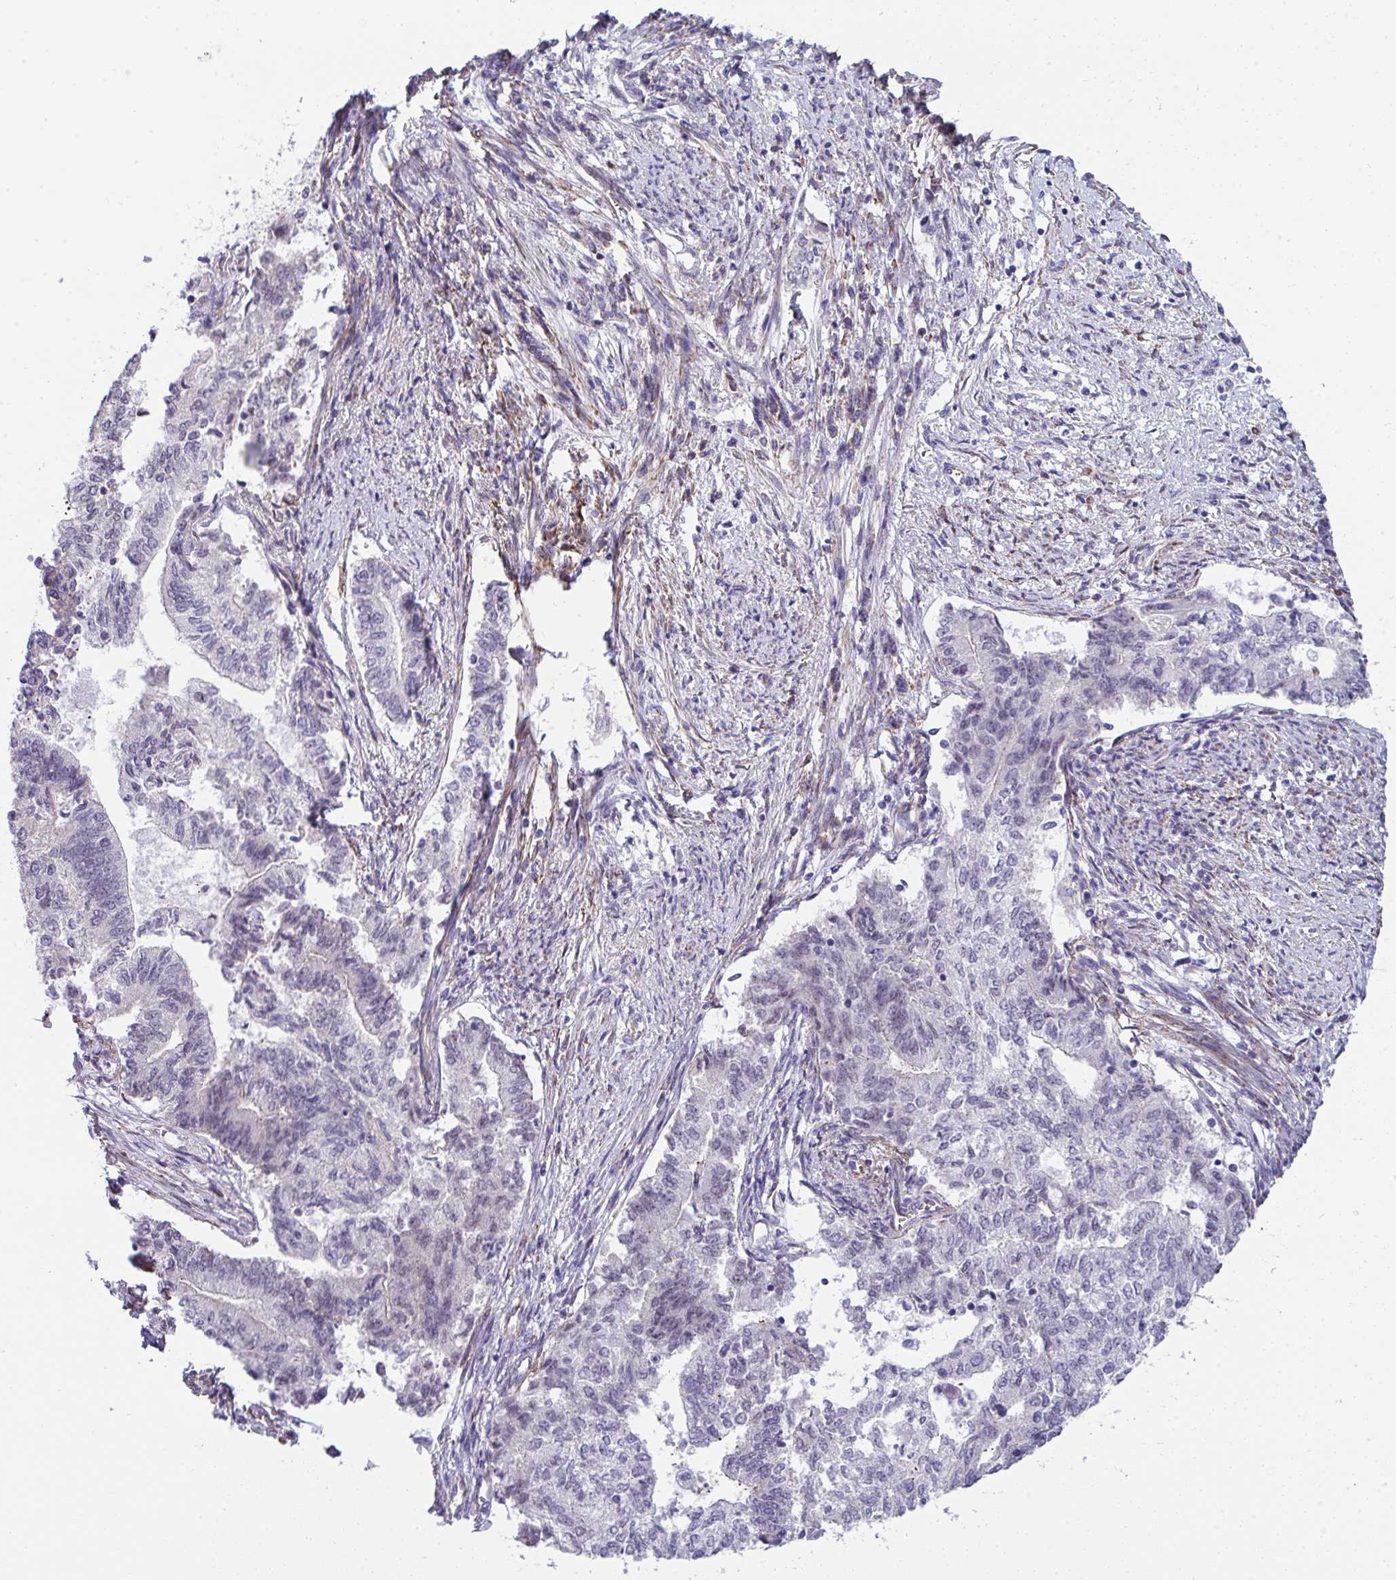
{"staining": {"intensity": "negative", "quantity": "none", "location": "none"}, "tissue": "endometrial cancer", "cell_type": "Tumor cells", "image_type": "cancer", "snomed": [{"axis": "morphology", "description": "Adenocarcinoma, NOS"}, {"axis": "topography", "description": "Endometrium"}], "caption": "Immunohistochemical staining of adenocarcinoma (endometrial) reveals no significant expression in tumor cells. (Brightfield microscopy of DAB (3,3'-diaminobenzidine) IHC at high magnification).", "gene": "MYL12A", "patient": {"sex": "female", "age": 65}}